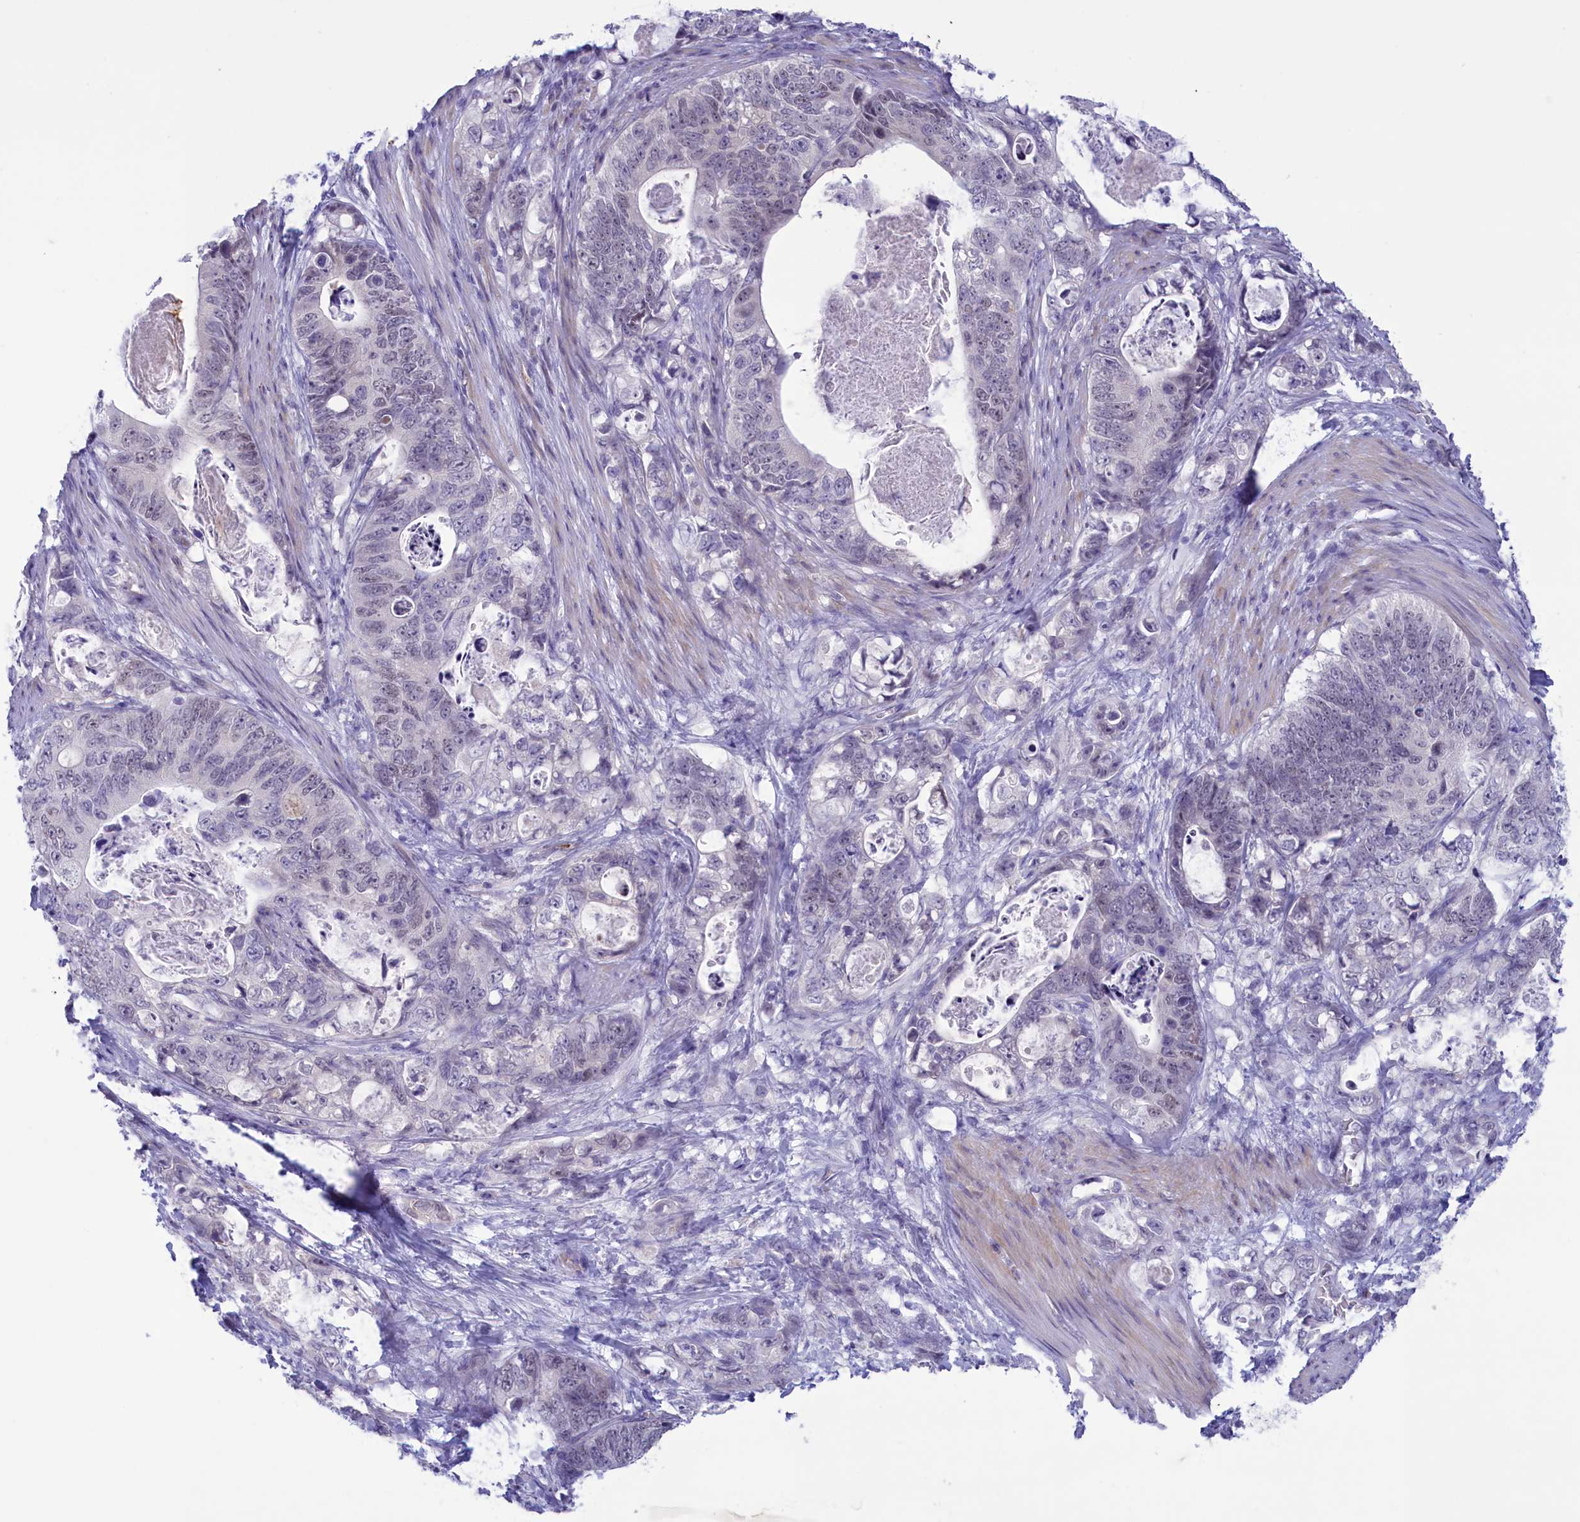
{"staining": {"intensity": "negative", "quantity": "none", "location": "none"}, "tissue": "stomach cancer", "cell_type": "Tumor cells", "image_type": "cancer", "snomed": [{"axis": "morphology", "description": "Normal tissue, NOS"}, {"axis": "morphology", "description": "Adenocarcinoma, NOS"}, {"axis": "topography", "description": "Stomach"}], "caption": "There is no significant staining in tumor cells of stomach cancer.", "gene": "ELOA2", "patient": {"sex": "female", "age": 89}}